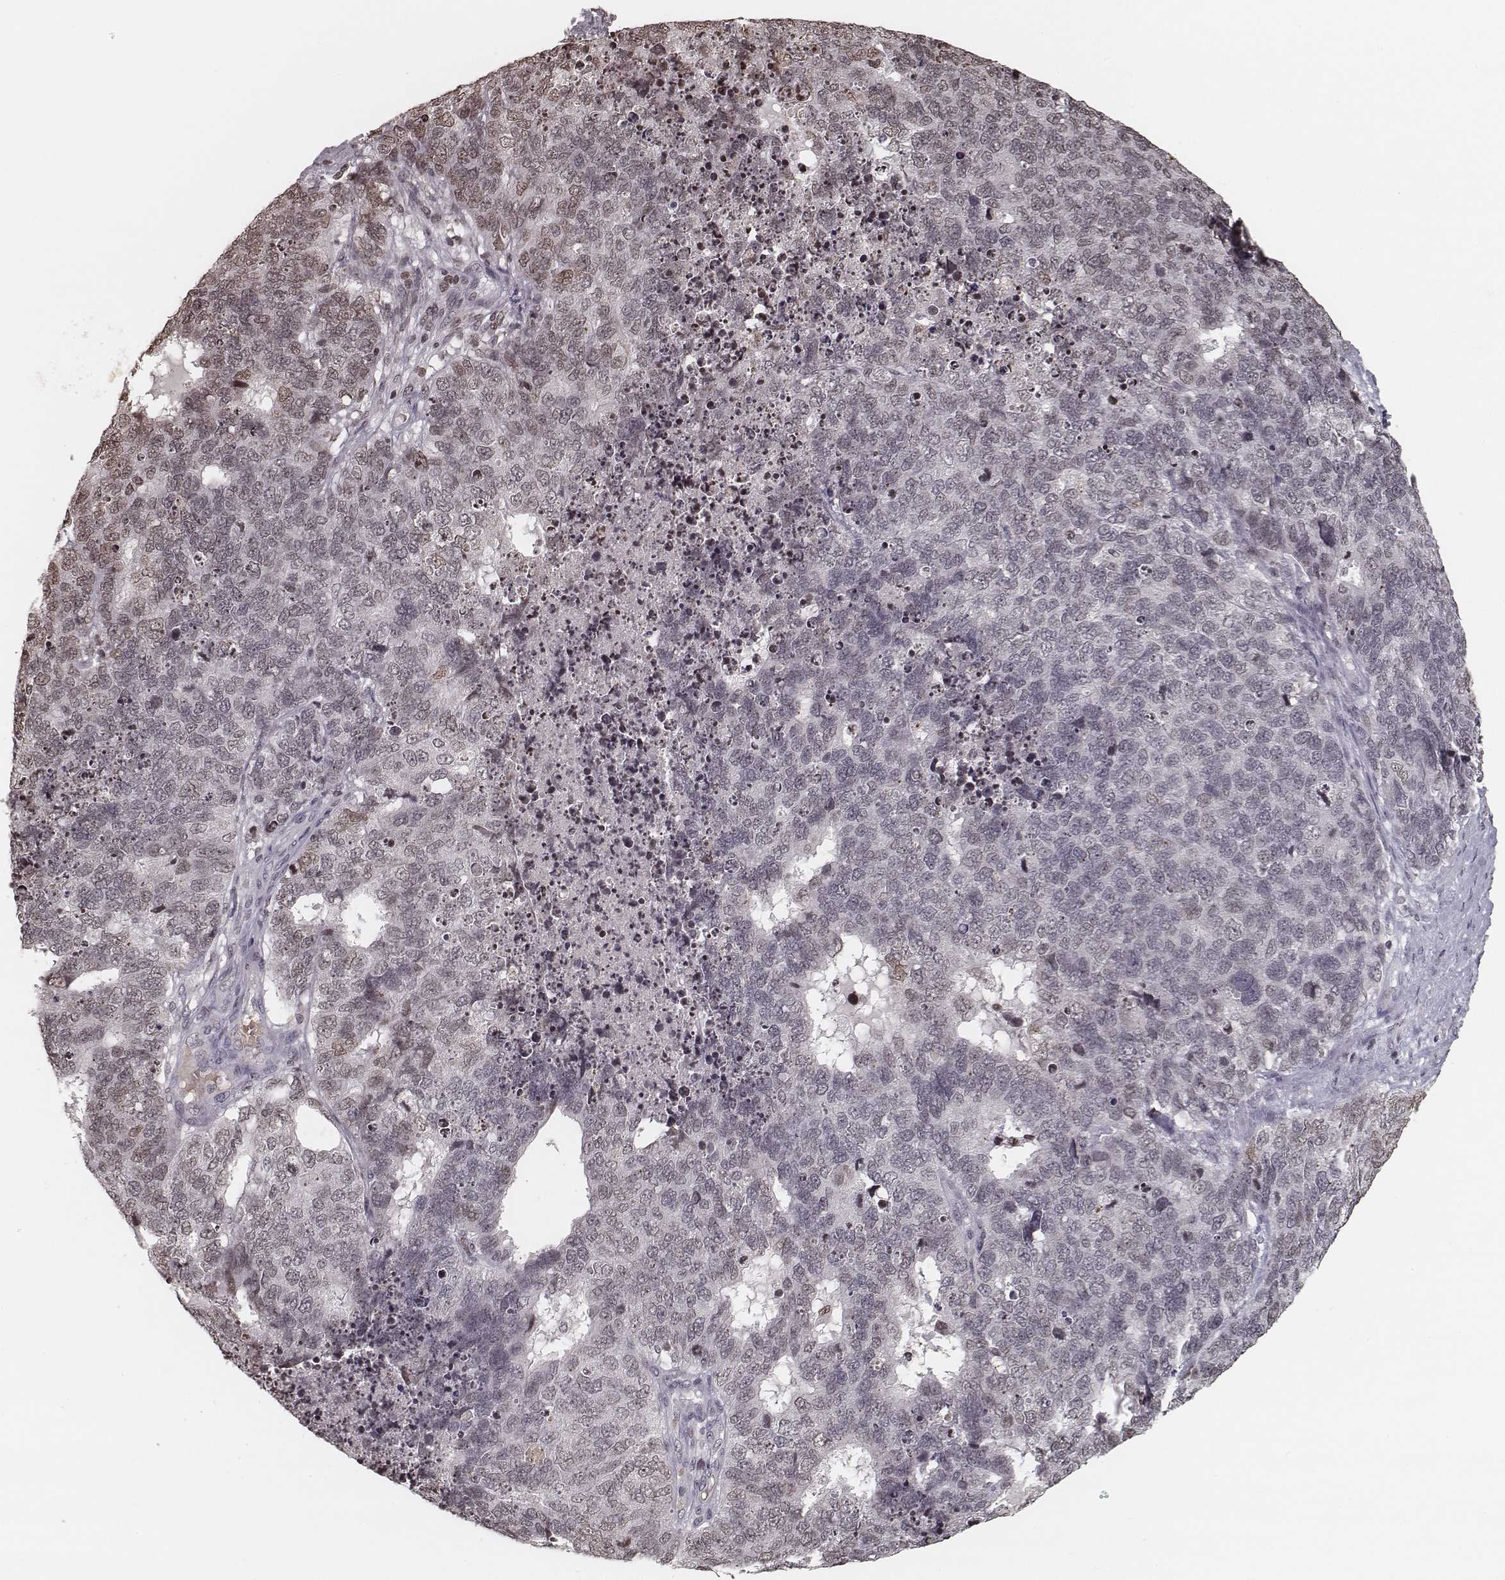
{"staining": {"intensity": "weak", "quantity": "<25%", "location": "nuclear"}, "tissue": "cervical cancer", "cell_type": "Tumor cells", "image_type": "cancer", "snomed": [{"axis": "morphology", "description": "Squamous cell carcinoma, NOS"}, {"axis": "topography", "description": "Cervix"}], "caption": "Immunohistochemistry histopathology image of neoplastic tissue: human cervical cancer (squamous cell carcinoma) stained with DAB demonstrates no significant protein staining in tumor cells. The staining was performed using DAB to visualize the protein expression in brown, while the nuclei were stained in blue with hematoxylin (Magnification: 20x).", "gene": "HMGA2", "patient": {"sex": "female", "age": 63}}